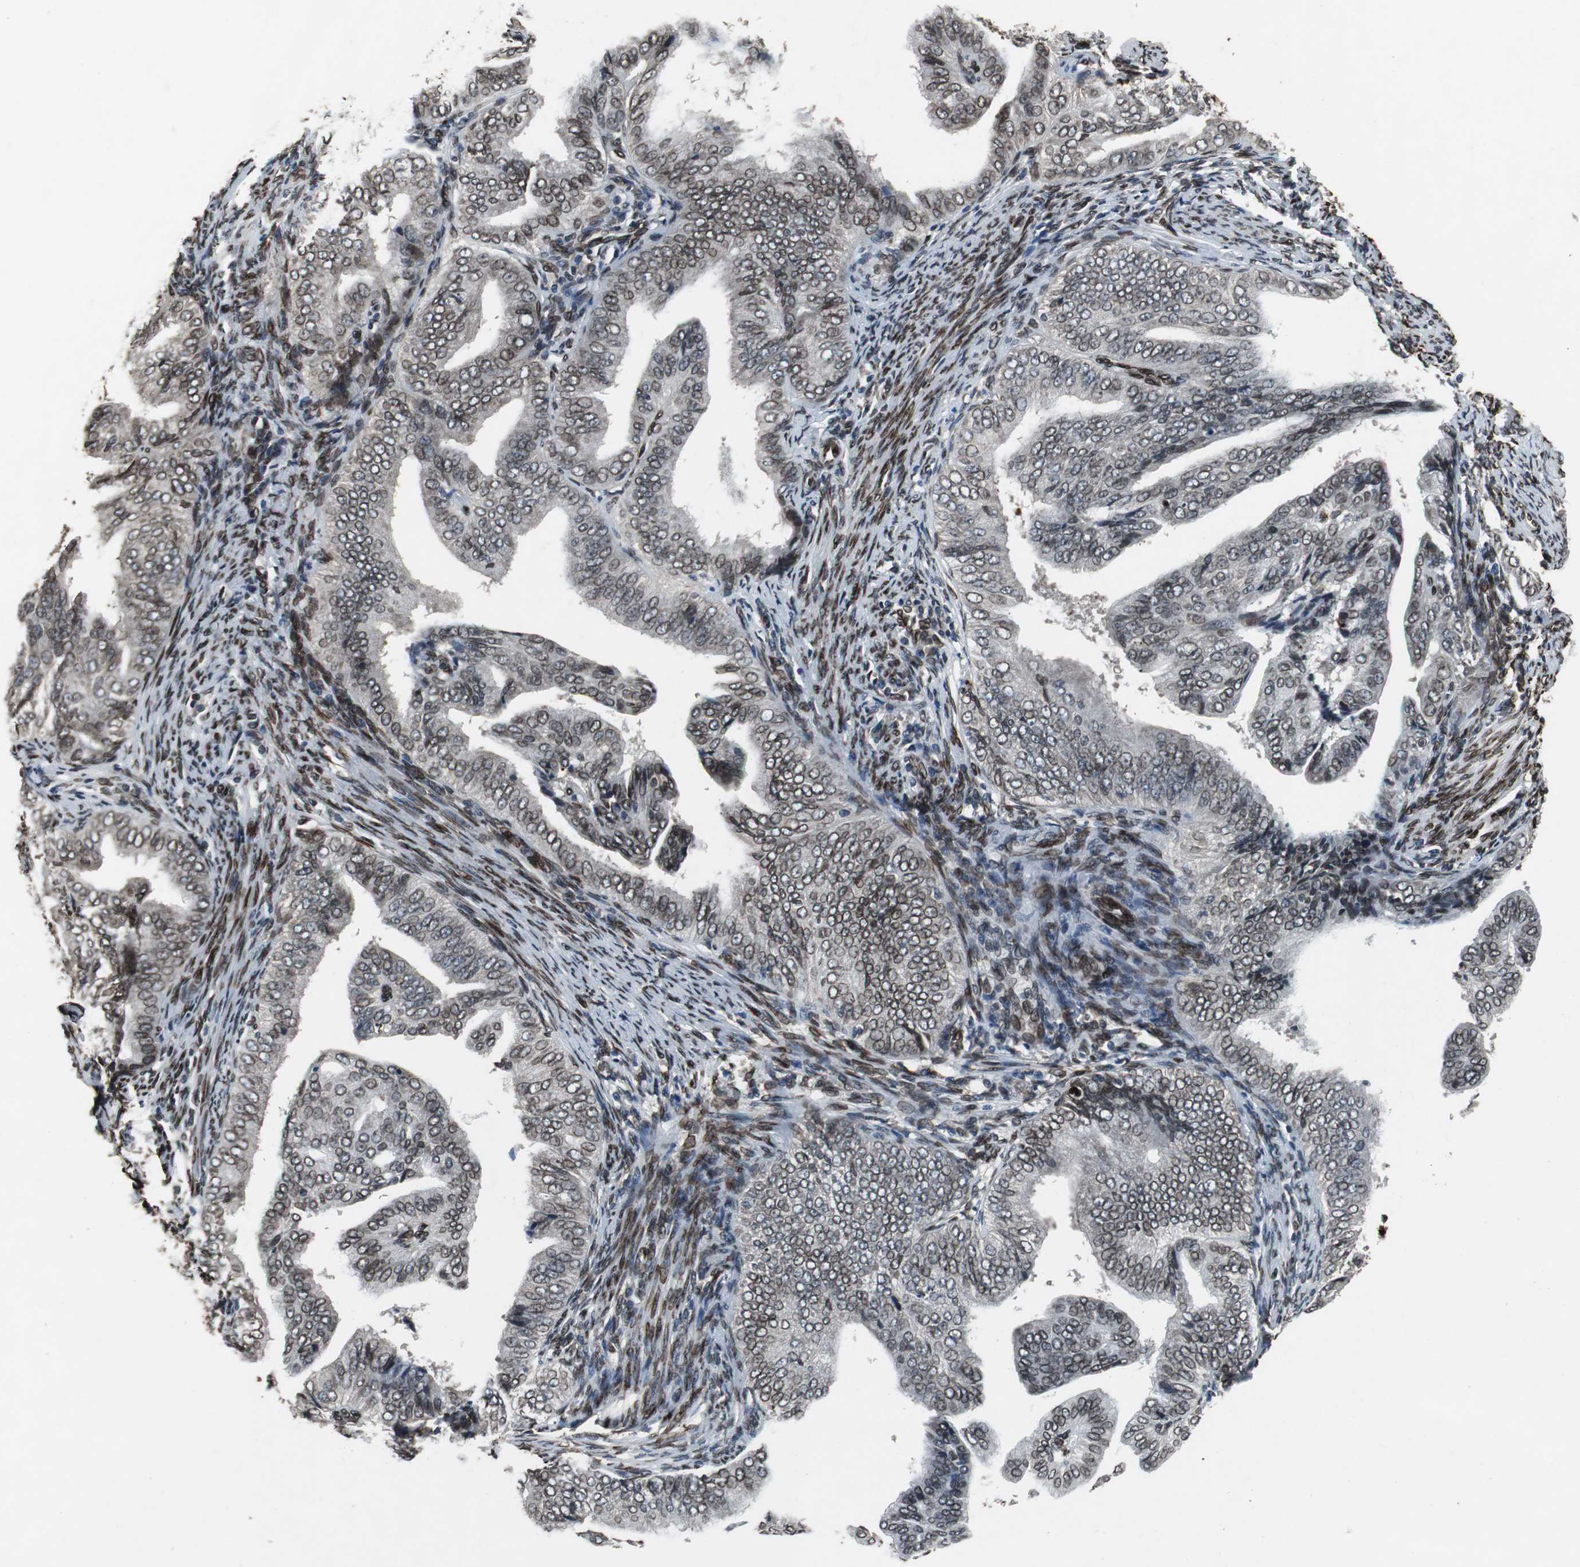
{"staining": {"intensity": "strong", "quantity": ">75%", "location": "cytoplasmic/membranous,nuclear"}, "tissue": "endometrial cancer", "cell_type": "Tumor cells", "image_type": "cancer", "snomed": [{"axis": "morphology", "description": "Adenocarcinoma, NOS"}, {"axis": "topography", "description": "Endometrium"}], "caption": "Immunohistochemical staining of human endometrial cancer demonstrates strong cytoplasmic/membranous and nuclear protein expression in approximately >75% of tumor cells.", "gene": "LMNA", "patient": {"sex": "female", "age": 58}}